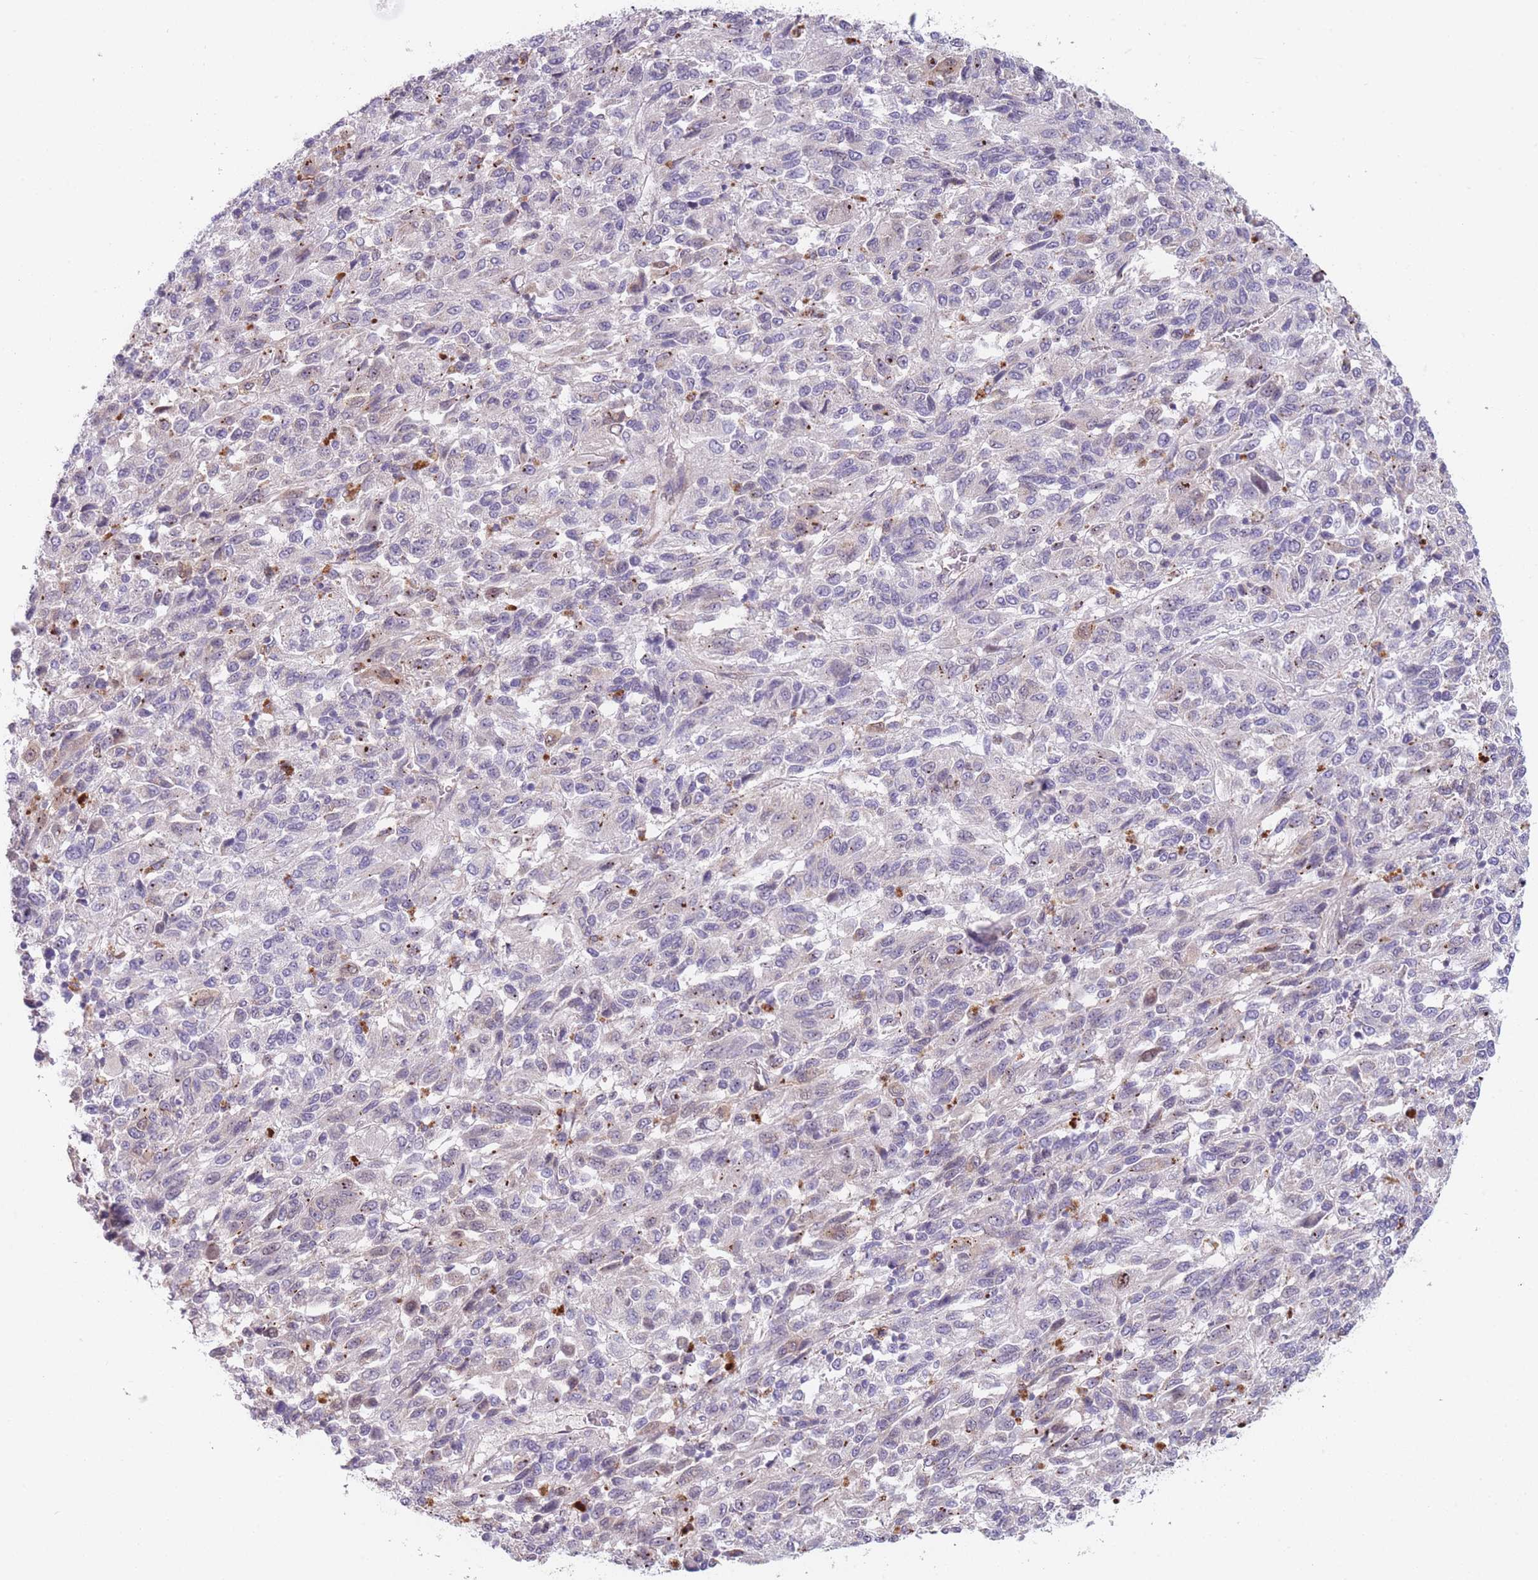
{"staining": {"intensity": "negative", "quantity": "none", "location": "none"}, "tissue": "melanoma", "cell_type": "Tumor cells", "image_type": "cancer", "snomed": [{"axis": "morphology", "description": "Malignant melanoma, Metastatic site"}, {"axis": "topography", "description": "Lung"}], "caption": "DAB (3,3'-diaminobenzidine) immunohistochemical staining of human malignant melanoma (metastatic site) exhibits no significant expression in tumor cells.", "gene": "SMPD4", "patient": {"sex": "male", "age": 64}}